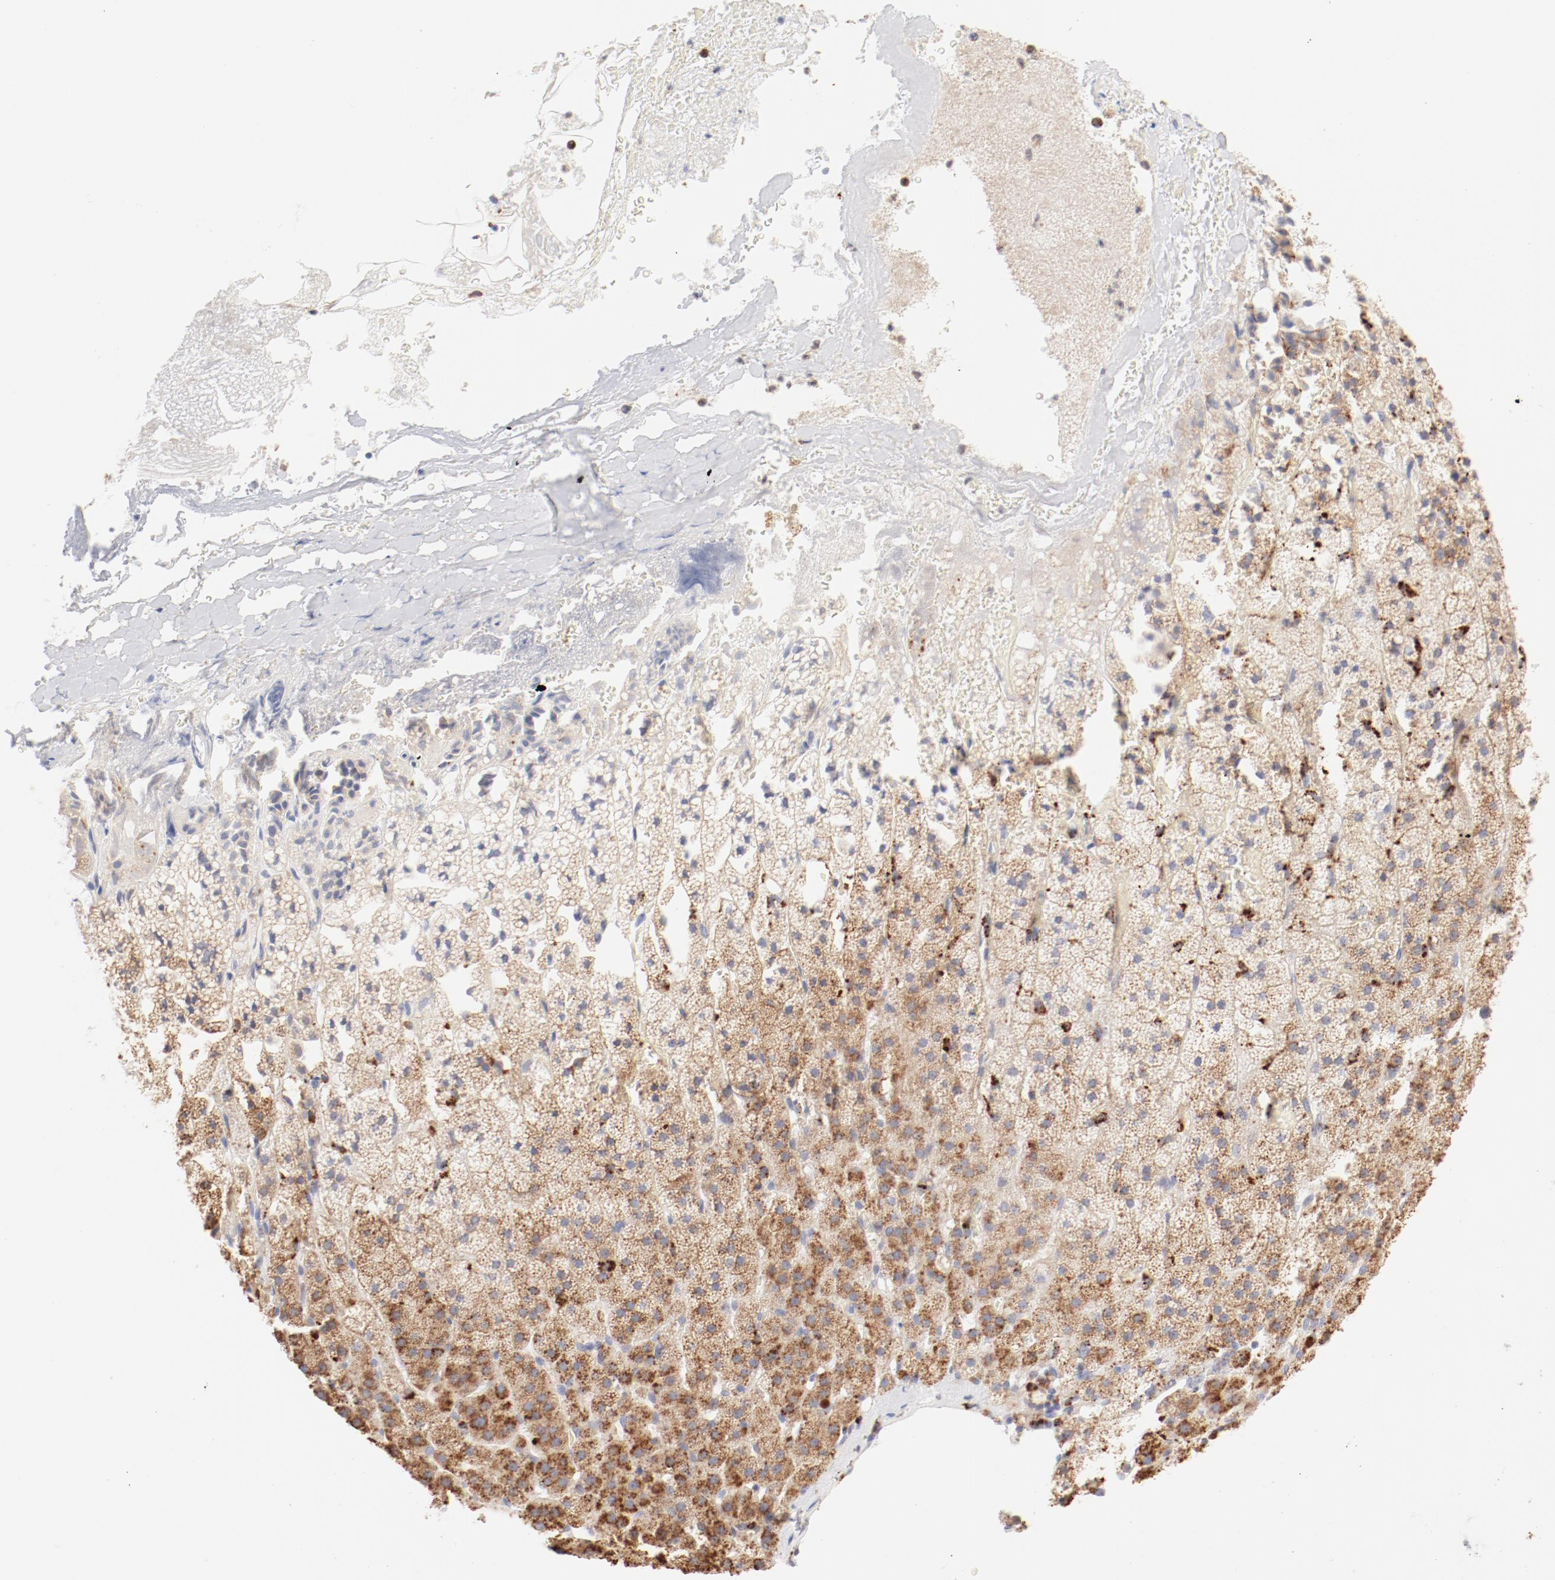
{"staining": {"intensity": "moderate", "quantity": ">75%", "location": "cytoplasmic/membranous"}, "tissue": "adrenal gland", "cell_type": "Glandular cells", "image_type": "normal", "snomed": [{"axis": "morphology", "description": "Normal tissue, NOS"}, {"axis": "topography", "description": "Adrenal gland"}], "caption": "Moderate cytoplasmic/membranous protein positivity is appreciated in approximately >75% of glandular cells in adrenal gland.", "gene": "CTSH", "patient": {"sex": "male", "age": 35}}